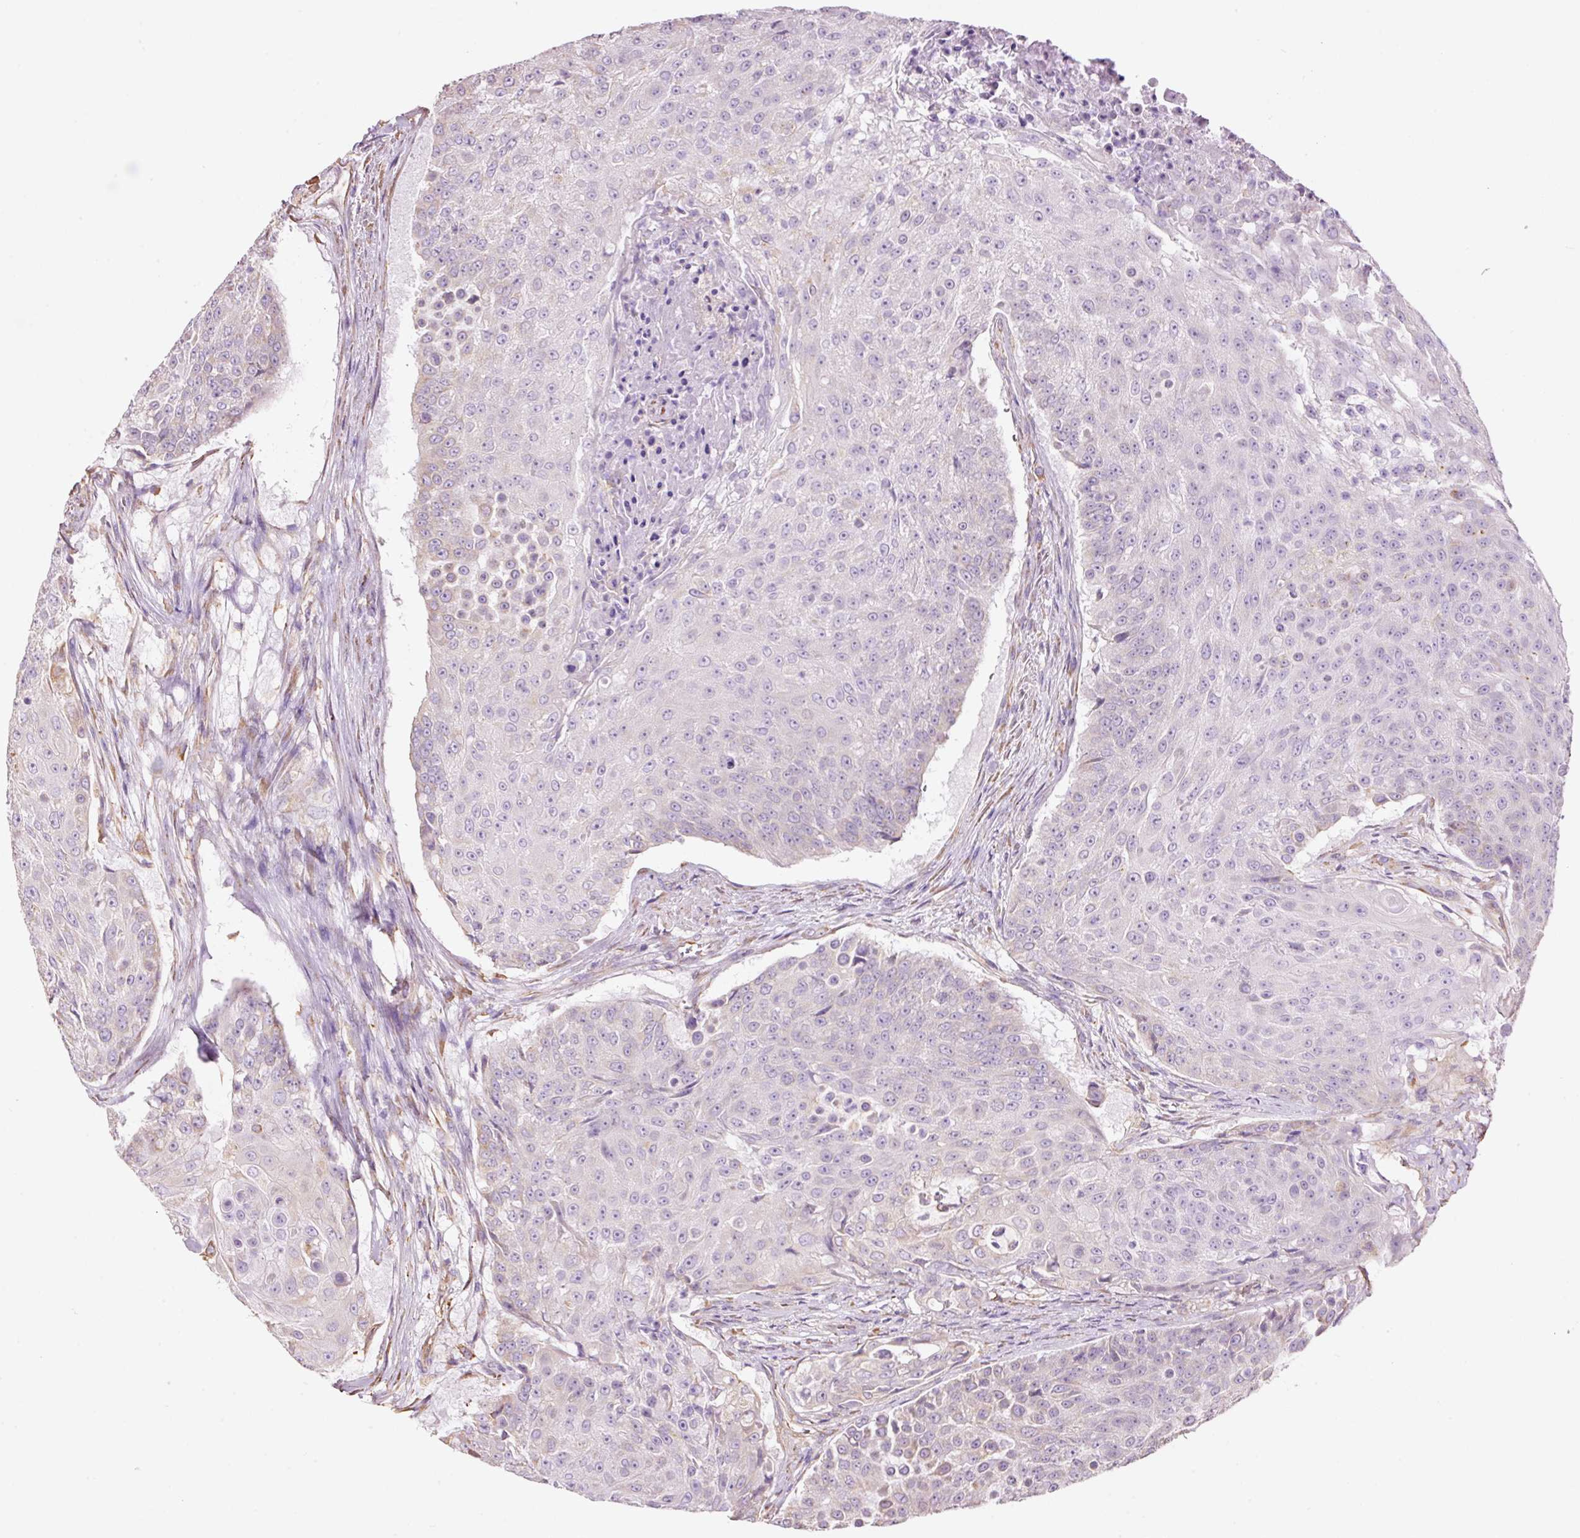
{"staining": {"intensity": "negative", "quantity": "none", "location": "none"}, "tissue": "urothelial cancer", "cell_type": "Tumor cells", "image_type": "cancer", "snomed": [{"axis": "morphology", "description": "Urothelial carcinoma, High grade"}, {"axis": "topography", "description": "Urinary bladder"}], "caption": "An immunohistochemistry histopathology image of high-grade urothelial carcinoma is shown. There is no staining in tumor cells of high-grade urothelial carcinoma. The staining was performed using DAB to visualize the protein expression in brown, while the nuclei were stained in blue with hematoxylin (Magnification: 20x).", "gene": "GCG", "patient": {"sex": "female", "age": 63}}